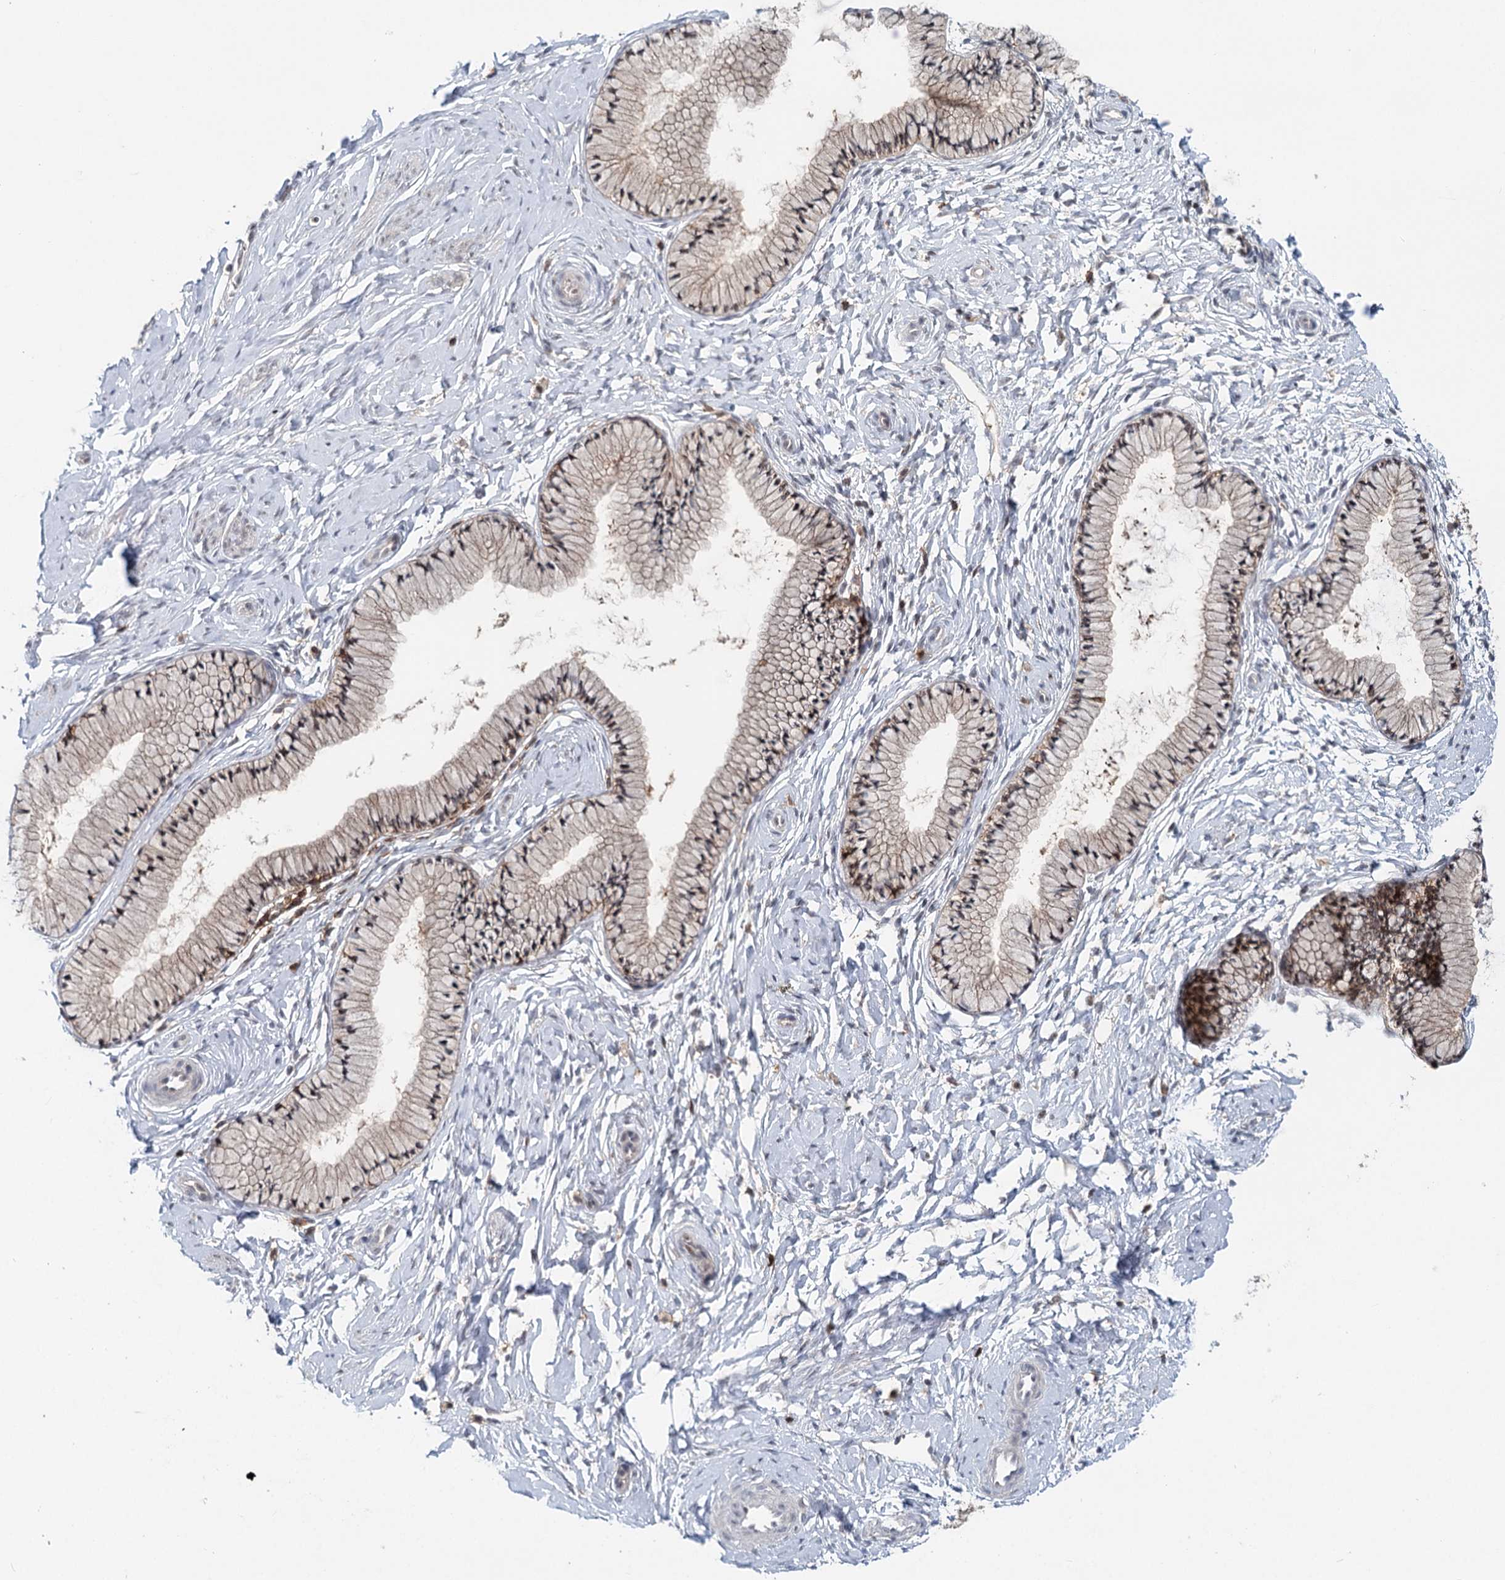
{"staining": {"intensity": "weak", "quantity": "<25%", "location": "cytoplasmic/membranous,nuclear"}, "tissue": "cervix", "cell_type": "Glandular cells", "image_type": "normal", "snomed": [{"axis": "morphology", "description": "Normal tissue, NOS"}, {"axis": "topography", "description": "Cervix"}], "caption": "A high-resolution image shows immunohistochemistry (IHC) staining of benign cervix, which shows no significant expression in glandular cells.", "gene": "CDC42SE2", "patient": {"sex": "female", "age": 33}}